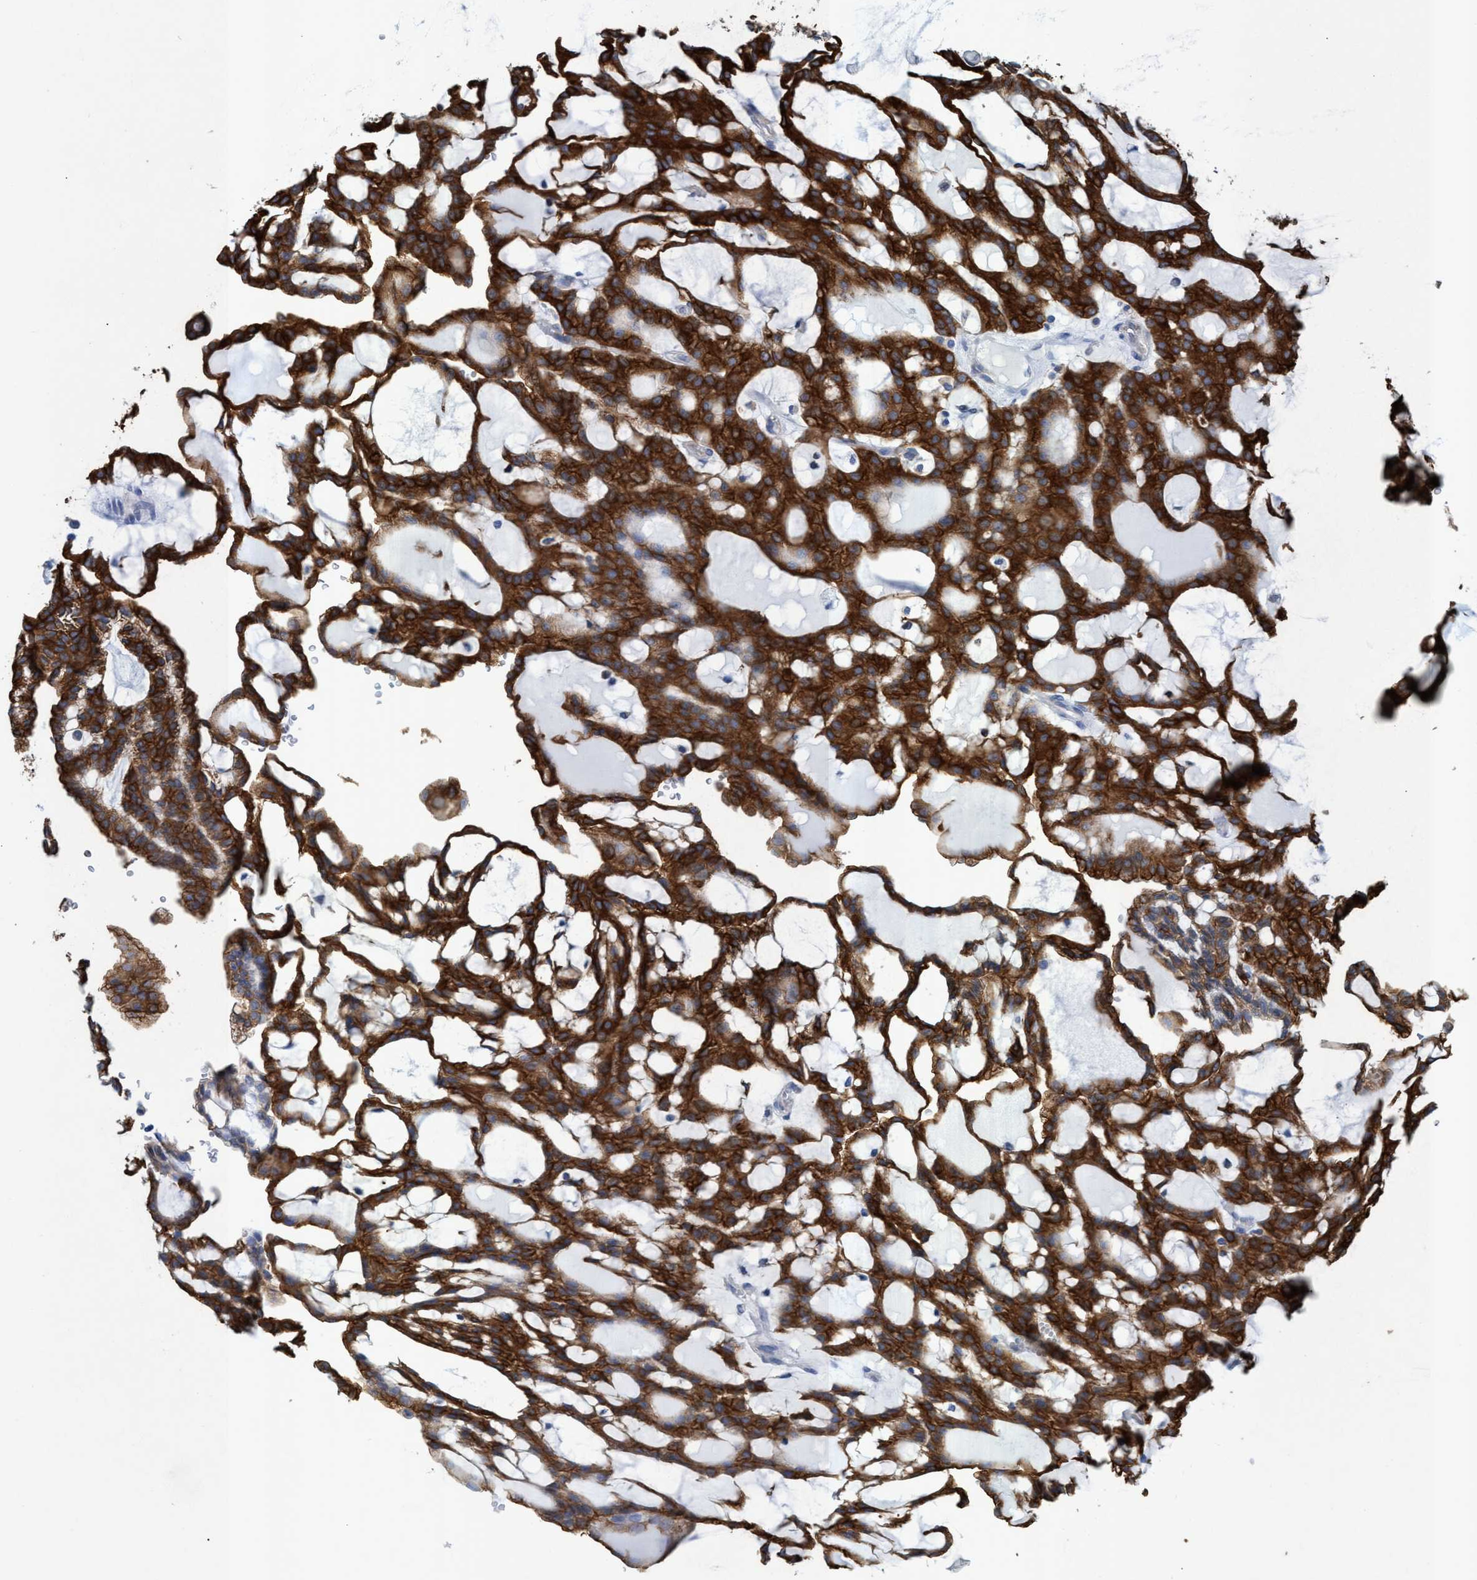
{"staining": {"intensity": "strong", "quantity": ">75%", "location": "cytoplasmic/membranous"}, "tissue": "renal cancer", "cell_type": "Tumor cells", "image_type": "cancer", "snomed": [{"axis": "morphology", "description": "Adenocarcinoma, NOS"}, {"axis": "topography", "description": "Kidney"}], "caption": "The image exhibits immunohistochemical staining of renal cancer. There is strong cytoplasmic/membranous expression is present in about >75% of tumor cells.", "gene": "EZR", "patient": {"sex": "male", "age": 63}}